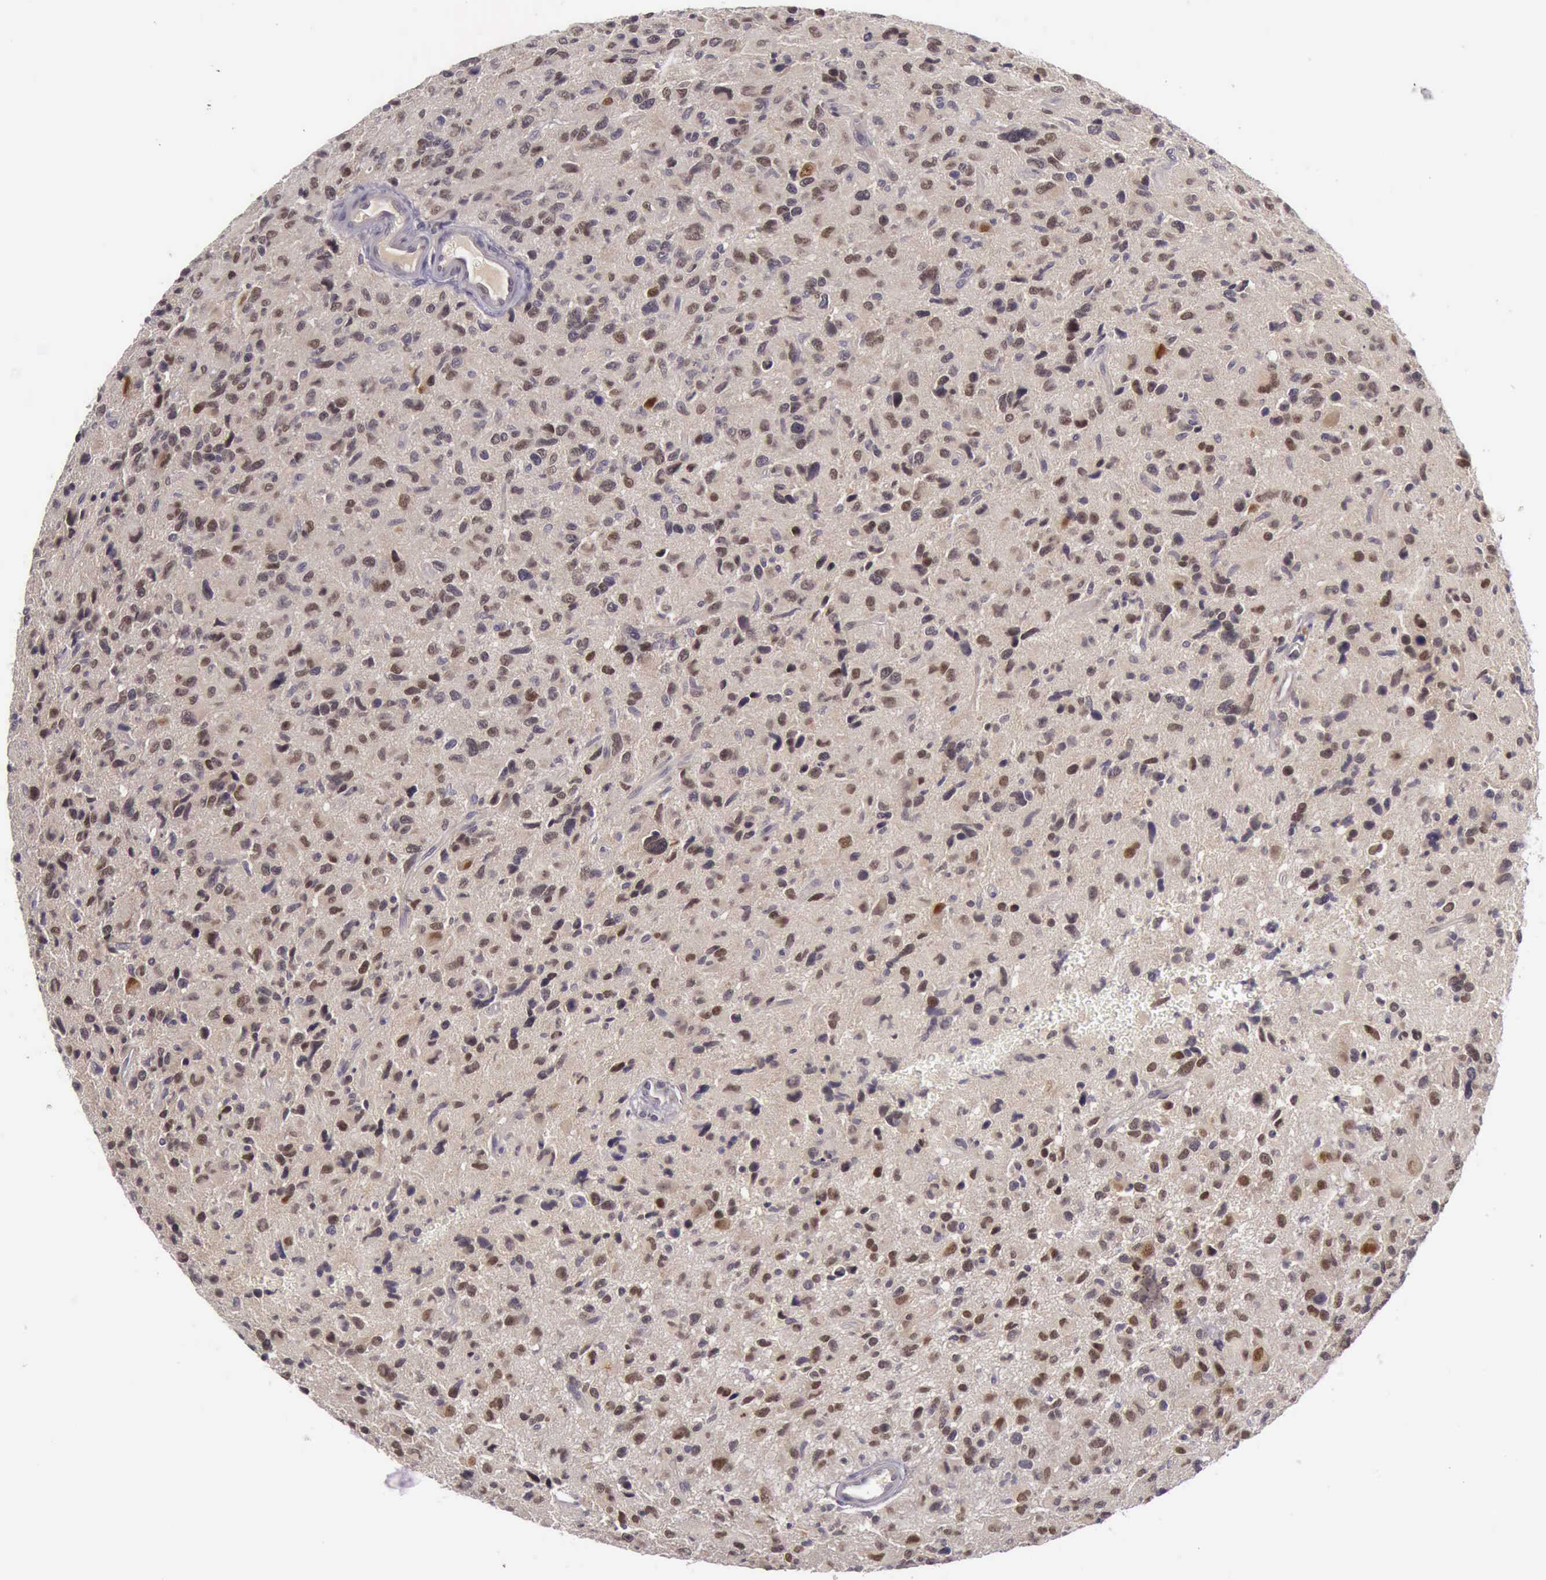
{"staining": {"intensity": "moderate", "quantity": "25%-75%", "location": "cytoplasmic/membranous,nuclear"}, "tissue": "glioma", "cell_type": "Tumor cells", "image_type": "cancer", "snomed": [{"axis": "morphology", "description": "Glioma, malignant, High grade"}, {"axis": "topography", "description": "Brain"}], "caption": "Brown immunohistochemical staining in human glioma displays moderate cytoplasmic/membranous and nuclear staining in approximately 25%-75% of tumor cells.", "gene": "ARNT2", "patient": {"sex": "female", "age": 60}}